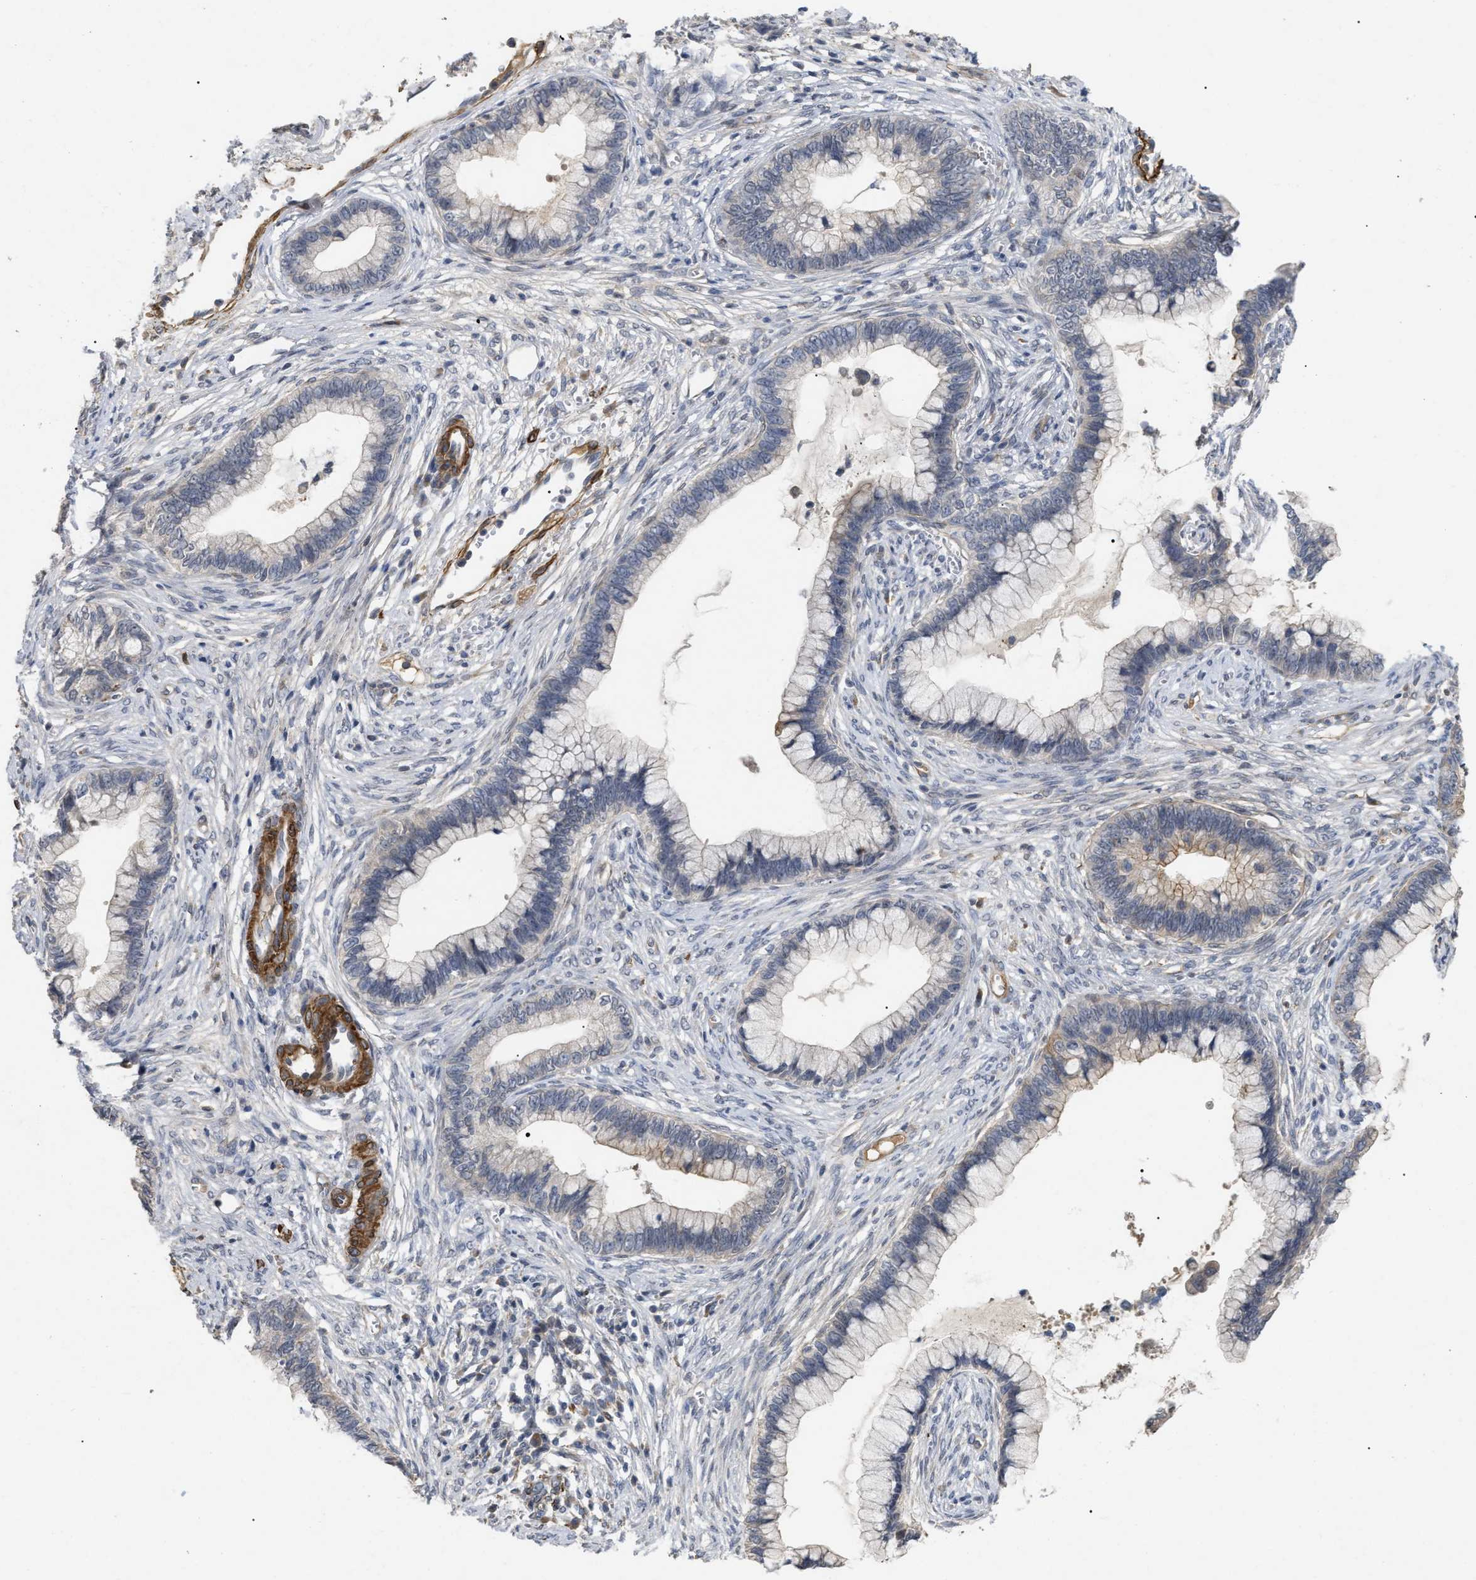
{"staining": {"intensity": "weak", "quantity": "<25%", "location": "cytoplasmic/membranous"}, "tissue": "cervical cancer", "cell_type": "Tumor cells", "image_type": "cancer", "snomed": [{"axis": "morphology", "description": "Adenocarcinoma, NOS"}, {"axis": "topography", "description": "Cervix"}], "caption": "Immunohistochemical staining of human cervical cancer shows no significant staining in tumor cells. (IHC, brightfield microscopy, high magnification).", "gene": "ST6GALNAC6", "patient": {"sex": "female", "age": 44}}